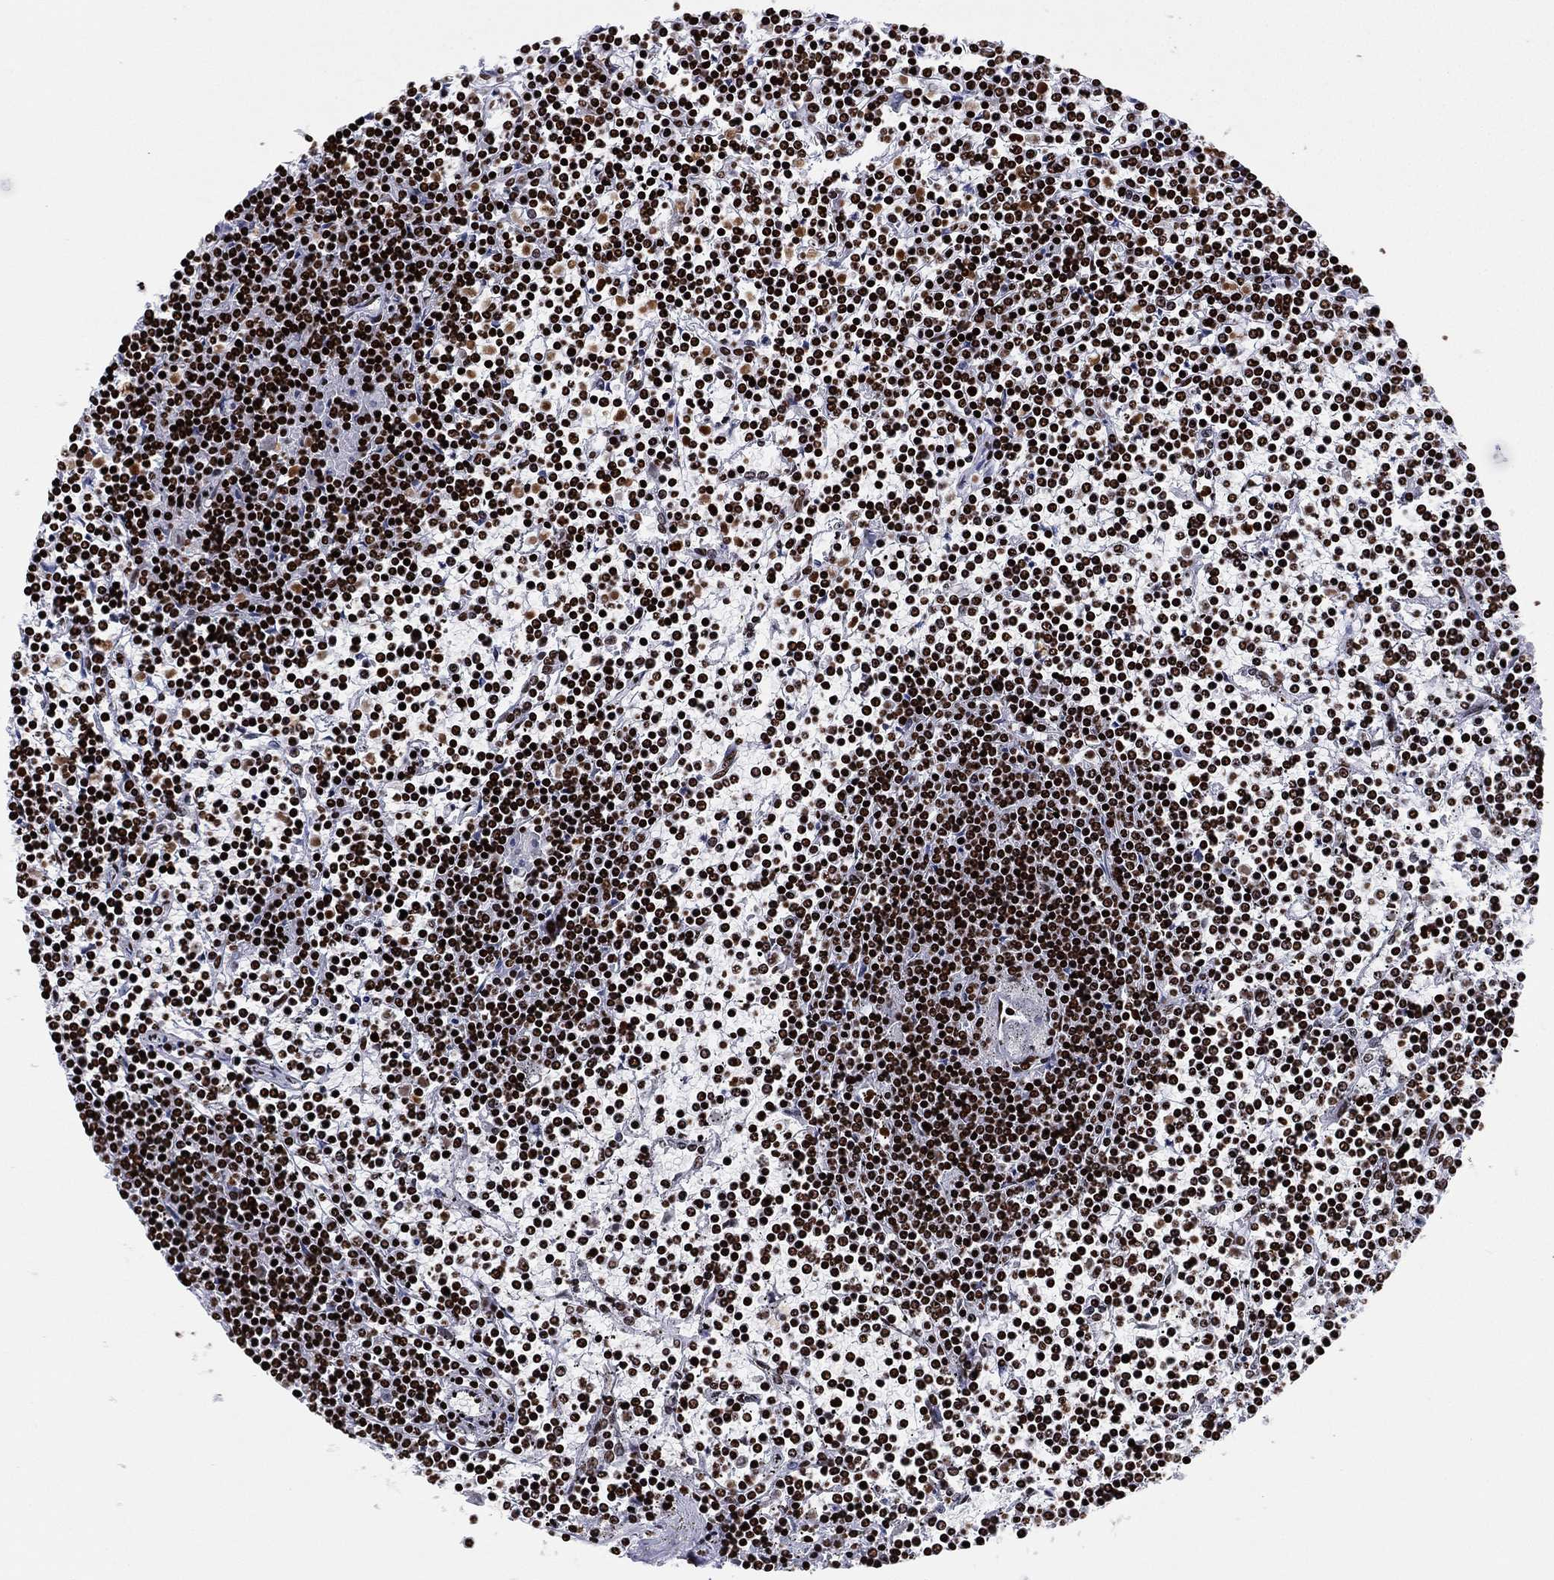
{"staining": {"intensity": "strong", "quantity": ">75%", "location": "nuclear"}, "tissue": "lymphoma", "cell_type": "Tumor cells", "image_type": "cancer", "snomed": [{"axis": "morphology", "description": "Malignant lymphoma, non-Hodgkin's type, Low grade"}, {"axis": "topography", "description": "Spleen"}], "caption": "Approximately >75% of tumor cells in human malignant lymphoma, non-Hodgkin's type (low-grade) demonstrate strong nuclear protein expression as visualized by brown immunohistochemical staining.", "gene": "MFSD14A", "patient": {"sex": "female", "age": 19}}